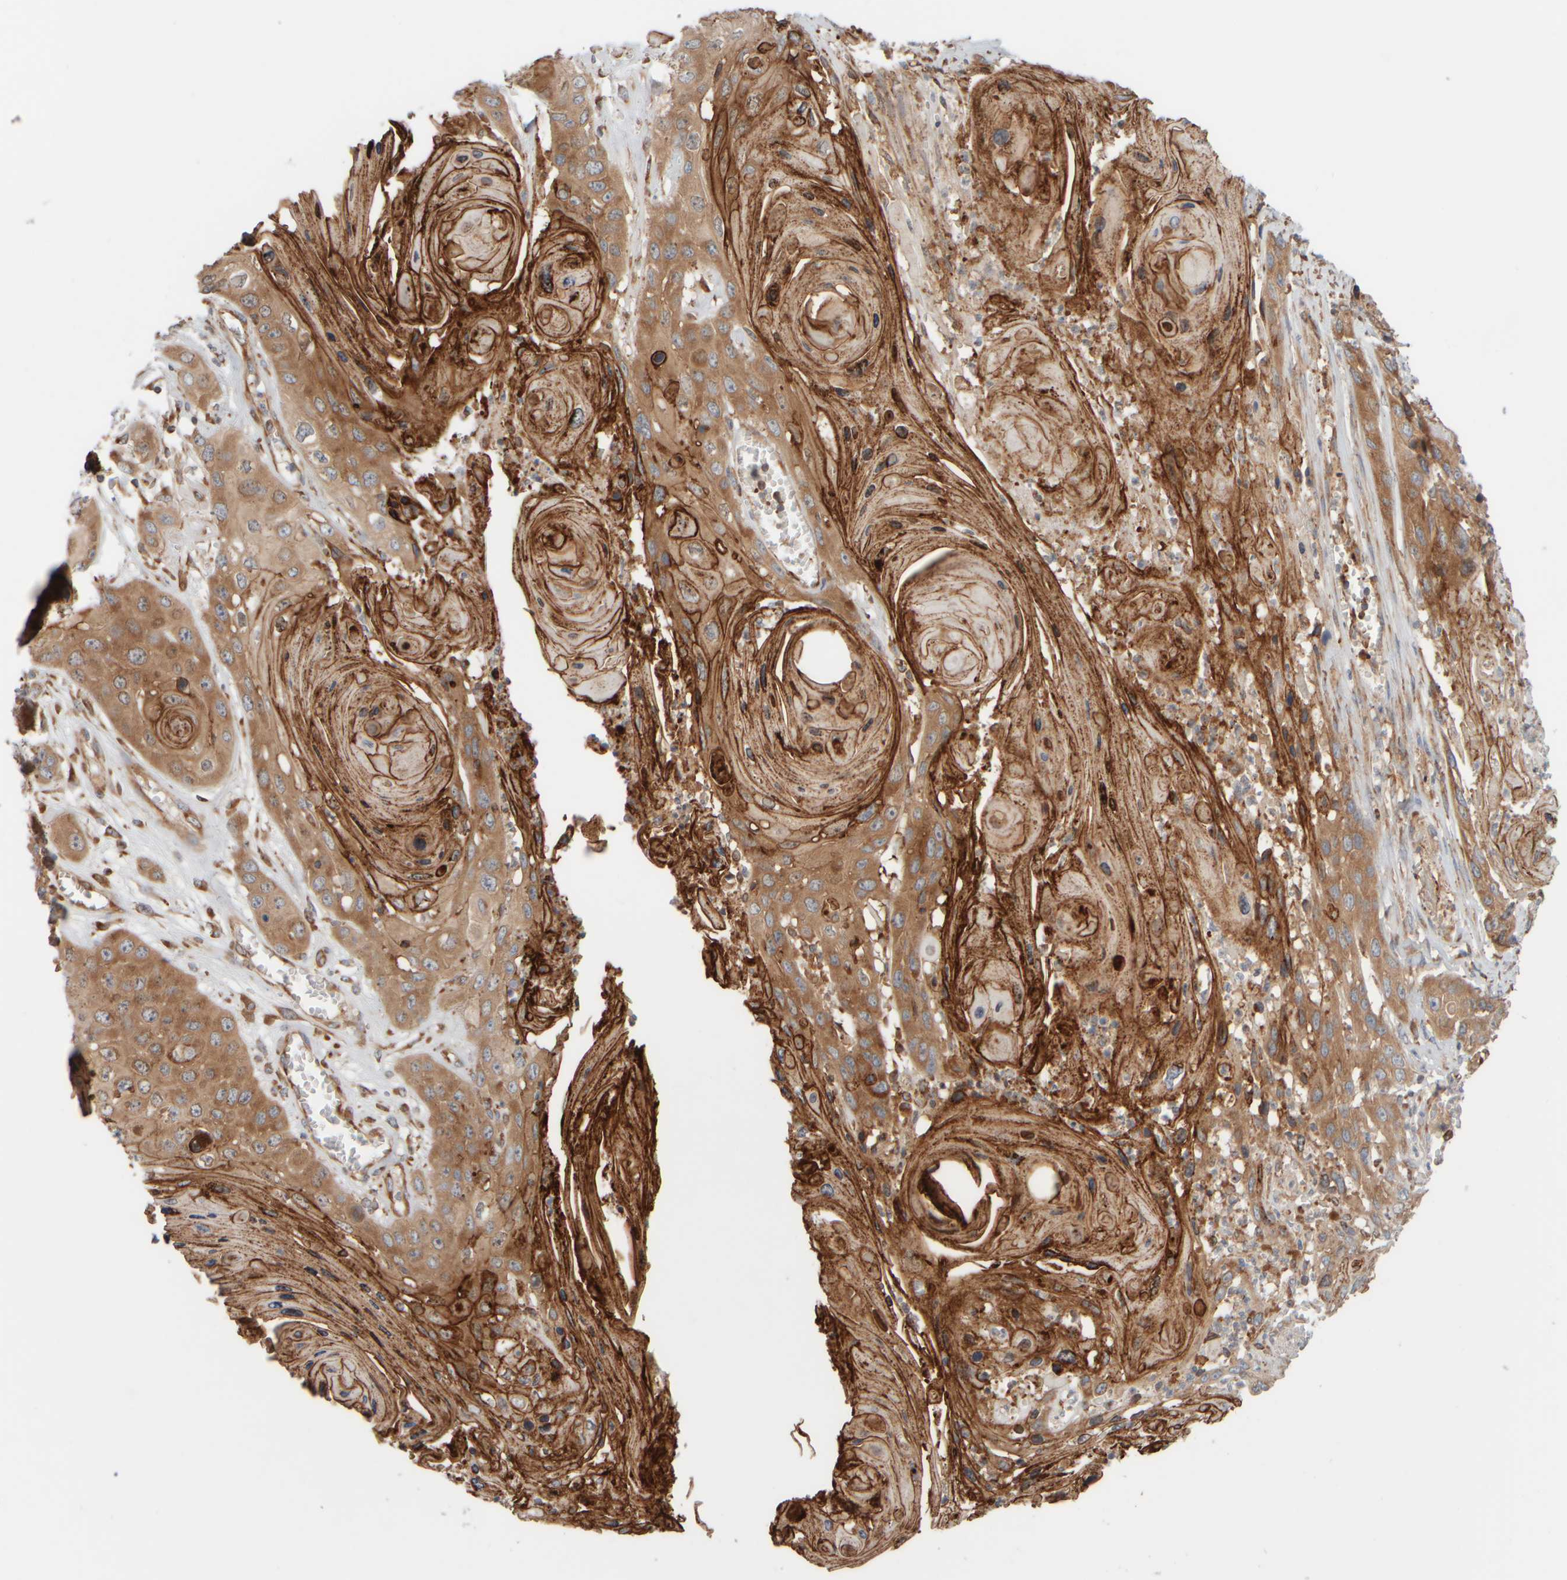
{"staining": {"intensity": "moderate", "quantity": ">75%", "location": "cytoplasmic/membranous"}, "tissue": "skin cancer", "cell_type": "Tumor cells", "image_type": "cancer", "snomed": [{"axis": "morphology", "description": "Squamous cell carcinoma, NOS"}, {"axis": "topography", "description": "Skin"}], "caption": "A micrograph of human skin squamous cell carcinoma stained for a protein reveals moderate cytoplasmic/membranous brown staining in tumor cells.", "gene": "EIF2B3", "patient": {"sex": "male", "age": 55}}